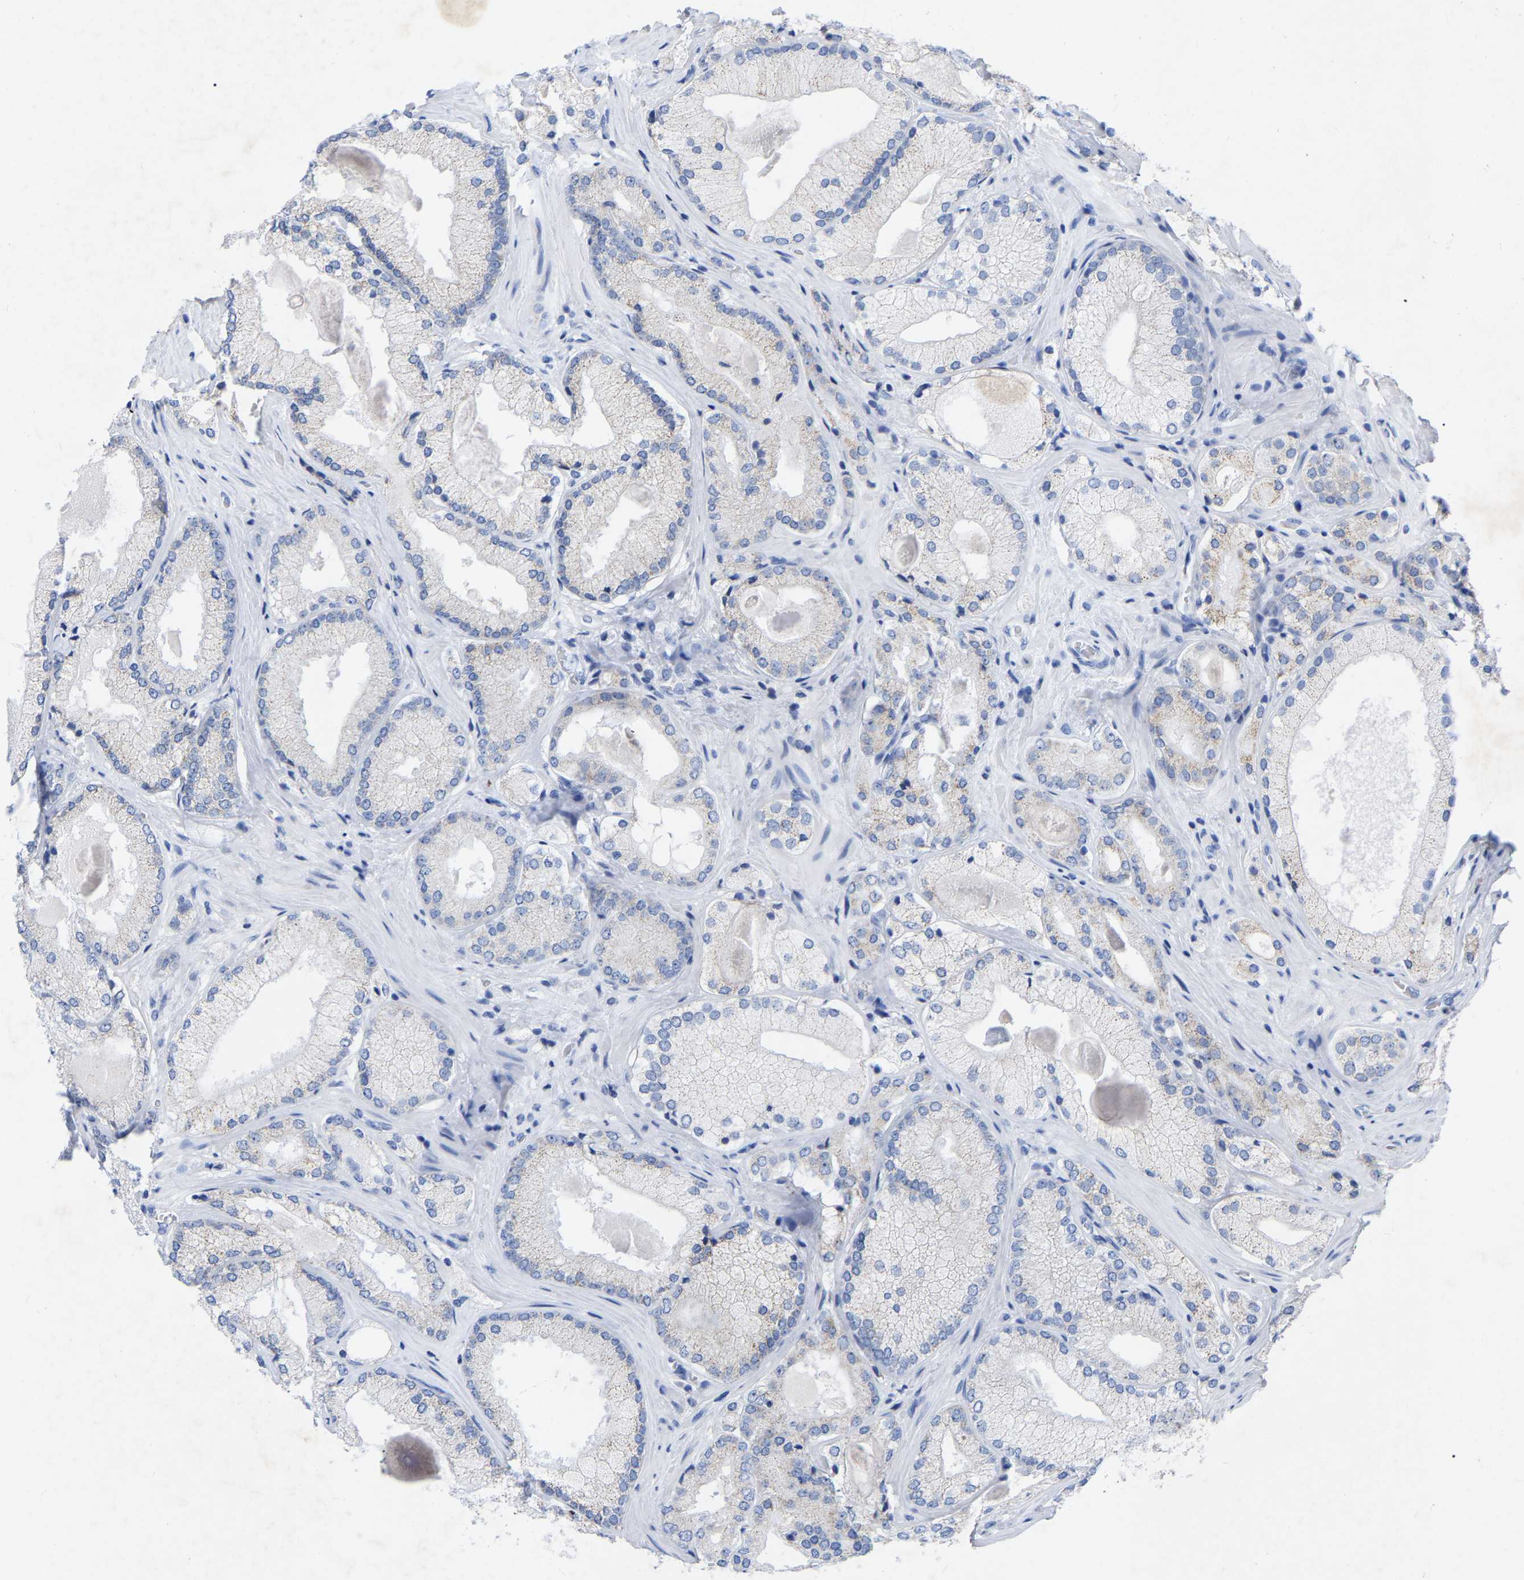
{"staining": {"intensity": "negative", "quantity": "none", "location": "none"}, "tissue": "prostate cancer", "cell_type": "Tumor cells", "image_type": "cancer", "snomed": [{"axis": "morphology", "description": "Adenocarcinoma, Low grade"}, {"axis": "topography", "description": "Prostate"}], "caption": "Immunohistochemistry of human adenocarcinoma (low-grade) (prostate) displays no expression in tumor cells. (Brightfield microscopy of DAB immunohistochemistry at high magnification).", "gene": "ZNF629", "patient": {"sex": "male", "age": 65}}